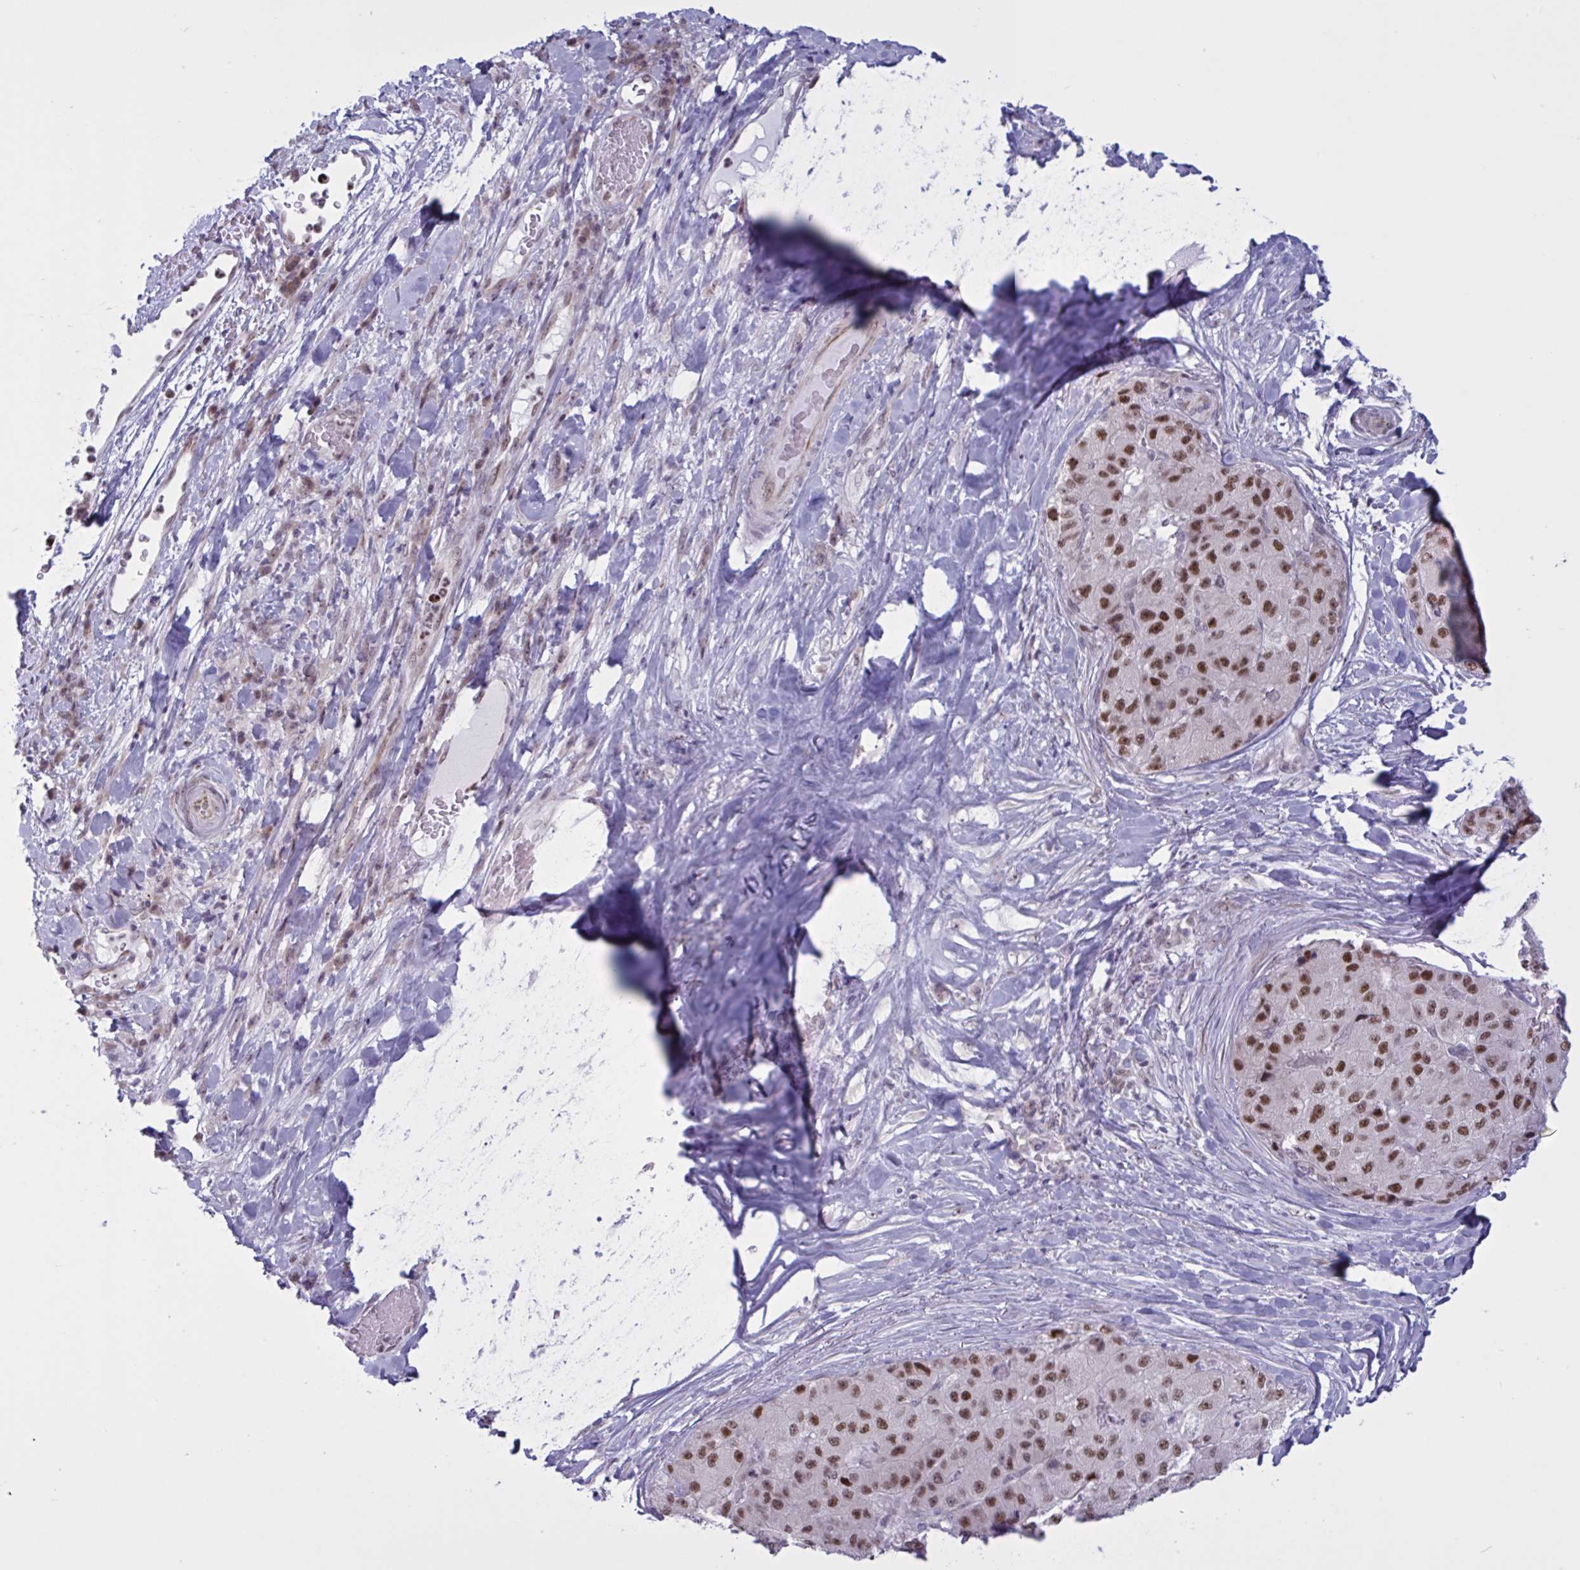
{"staining": {"intensity": "strong", "quantity": ">75%", "location": "nuclear"}, "tissue": "liver cancer", "cell_type": "Tumor cells", "image_type": "cancer", "snomed": [{"axis": "morphology", "description": "Carcinoma, Hepatocellular, NOS"}, {"axis": "topography", "description": "Liver"}], "caption": "Hepatocellular carcinoma (liver) was stained to show a protein in brown. There is high levels of strong nuclear positivity in about >75% of tumor cells.", "gene": "PRMT6", "patient": {"sex": "male", "age": 80}}